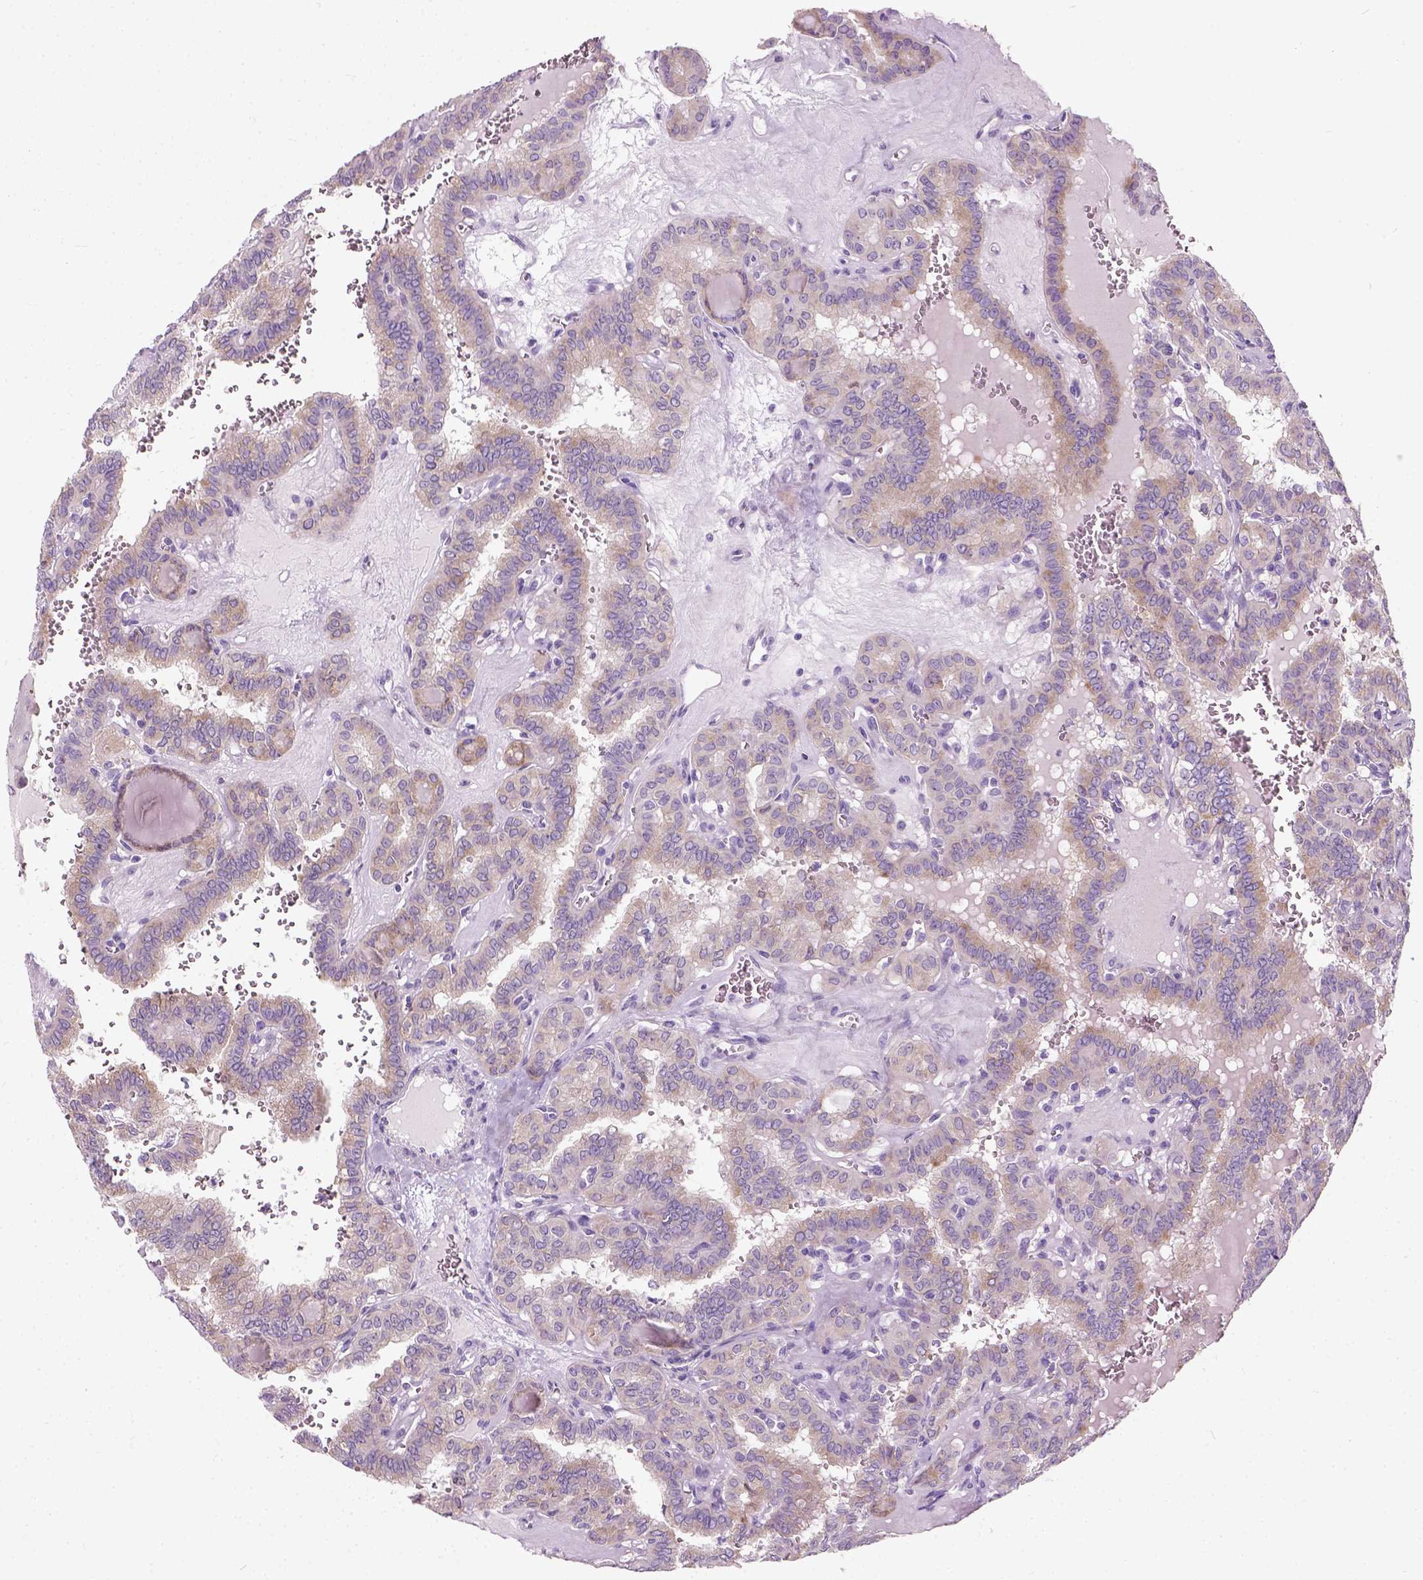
{"staining": {"intensity": "weak", "quantity": "25%-75%", "location": "cytoplasmic/membranous"}, "tissue": "thyroid cancer", "cell_type": "Tumor cells", "image_type": "cancer", "snomed": [{"axis": "morphology", "description": "Papillary adenocarcinoma, NOS"}, {"axis": "topography", "description": "Thyroid gland"}], "caption": "An IHC photomicrograph of neoplastic tissue is shown. Protein staining in brown labels weak cytoplasmic/membranous positivity in thyroid cancer (papillary adenocarcinoma) within tumor cells.", "gene": "TRIM72", "patient": {"sex": "female", "age": 41}}